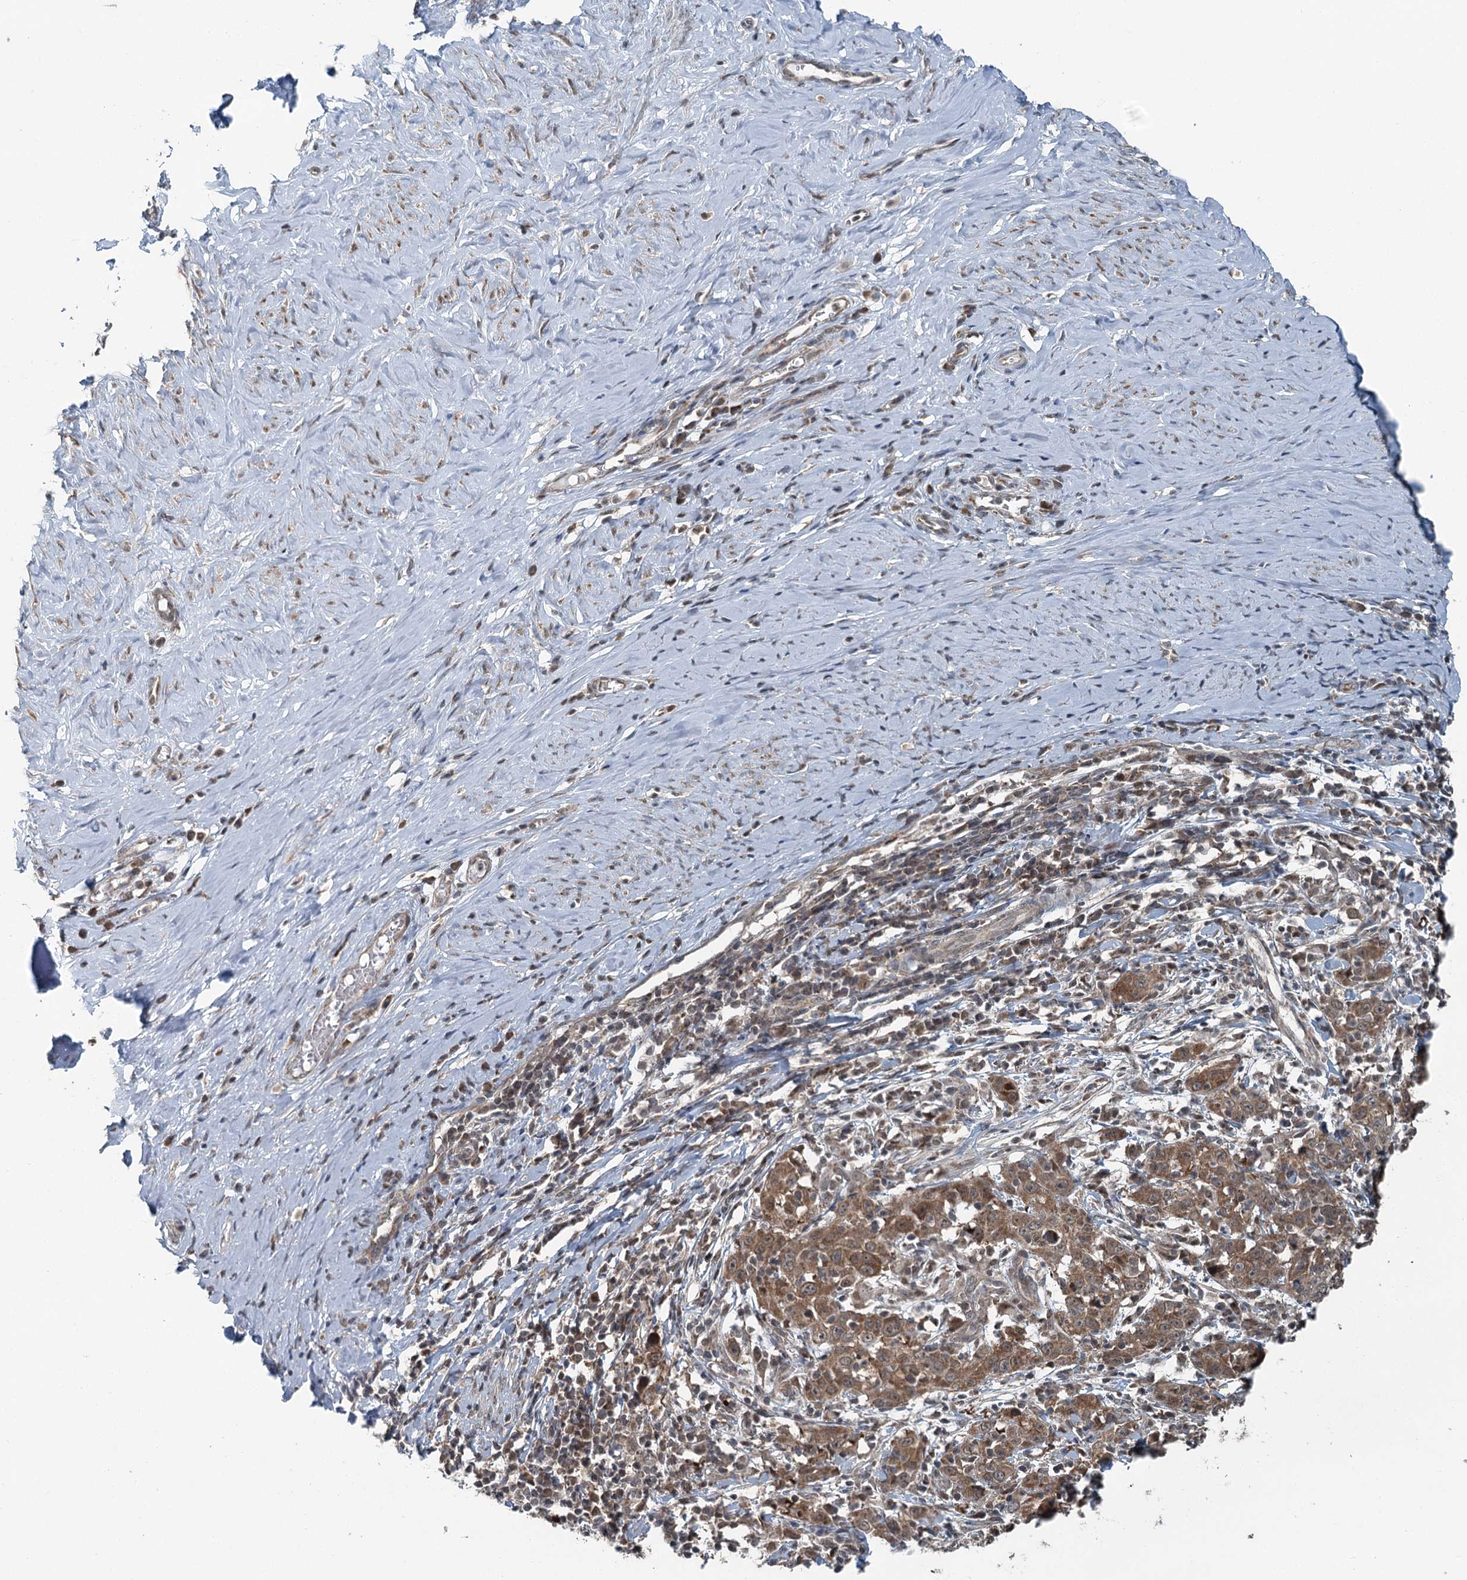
{"staining": {"intensity": "moderate", "quantity": ">75%", "location": "cytoplasmic/membranous"}, "tissue": "cervical cancer", "cell_type": "Tumor cells", "image_type": "cancer", "snomed": [{"axis": "morphology", "description": "Squamous cell carcinoma, NOS"}, {"axis": "topography", "description": "Cervix"}], "caption": "Immunohistochemical staining of squamous cell carcinoma (cervical) shows moderate cytoplasmic/membranous protein positivity in approximately >75% of tumor cells.", "gene": "WAPL", "patient": {"sex": "female", "age": 46}}